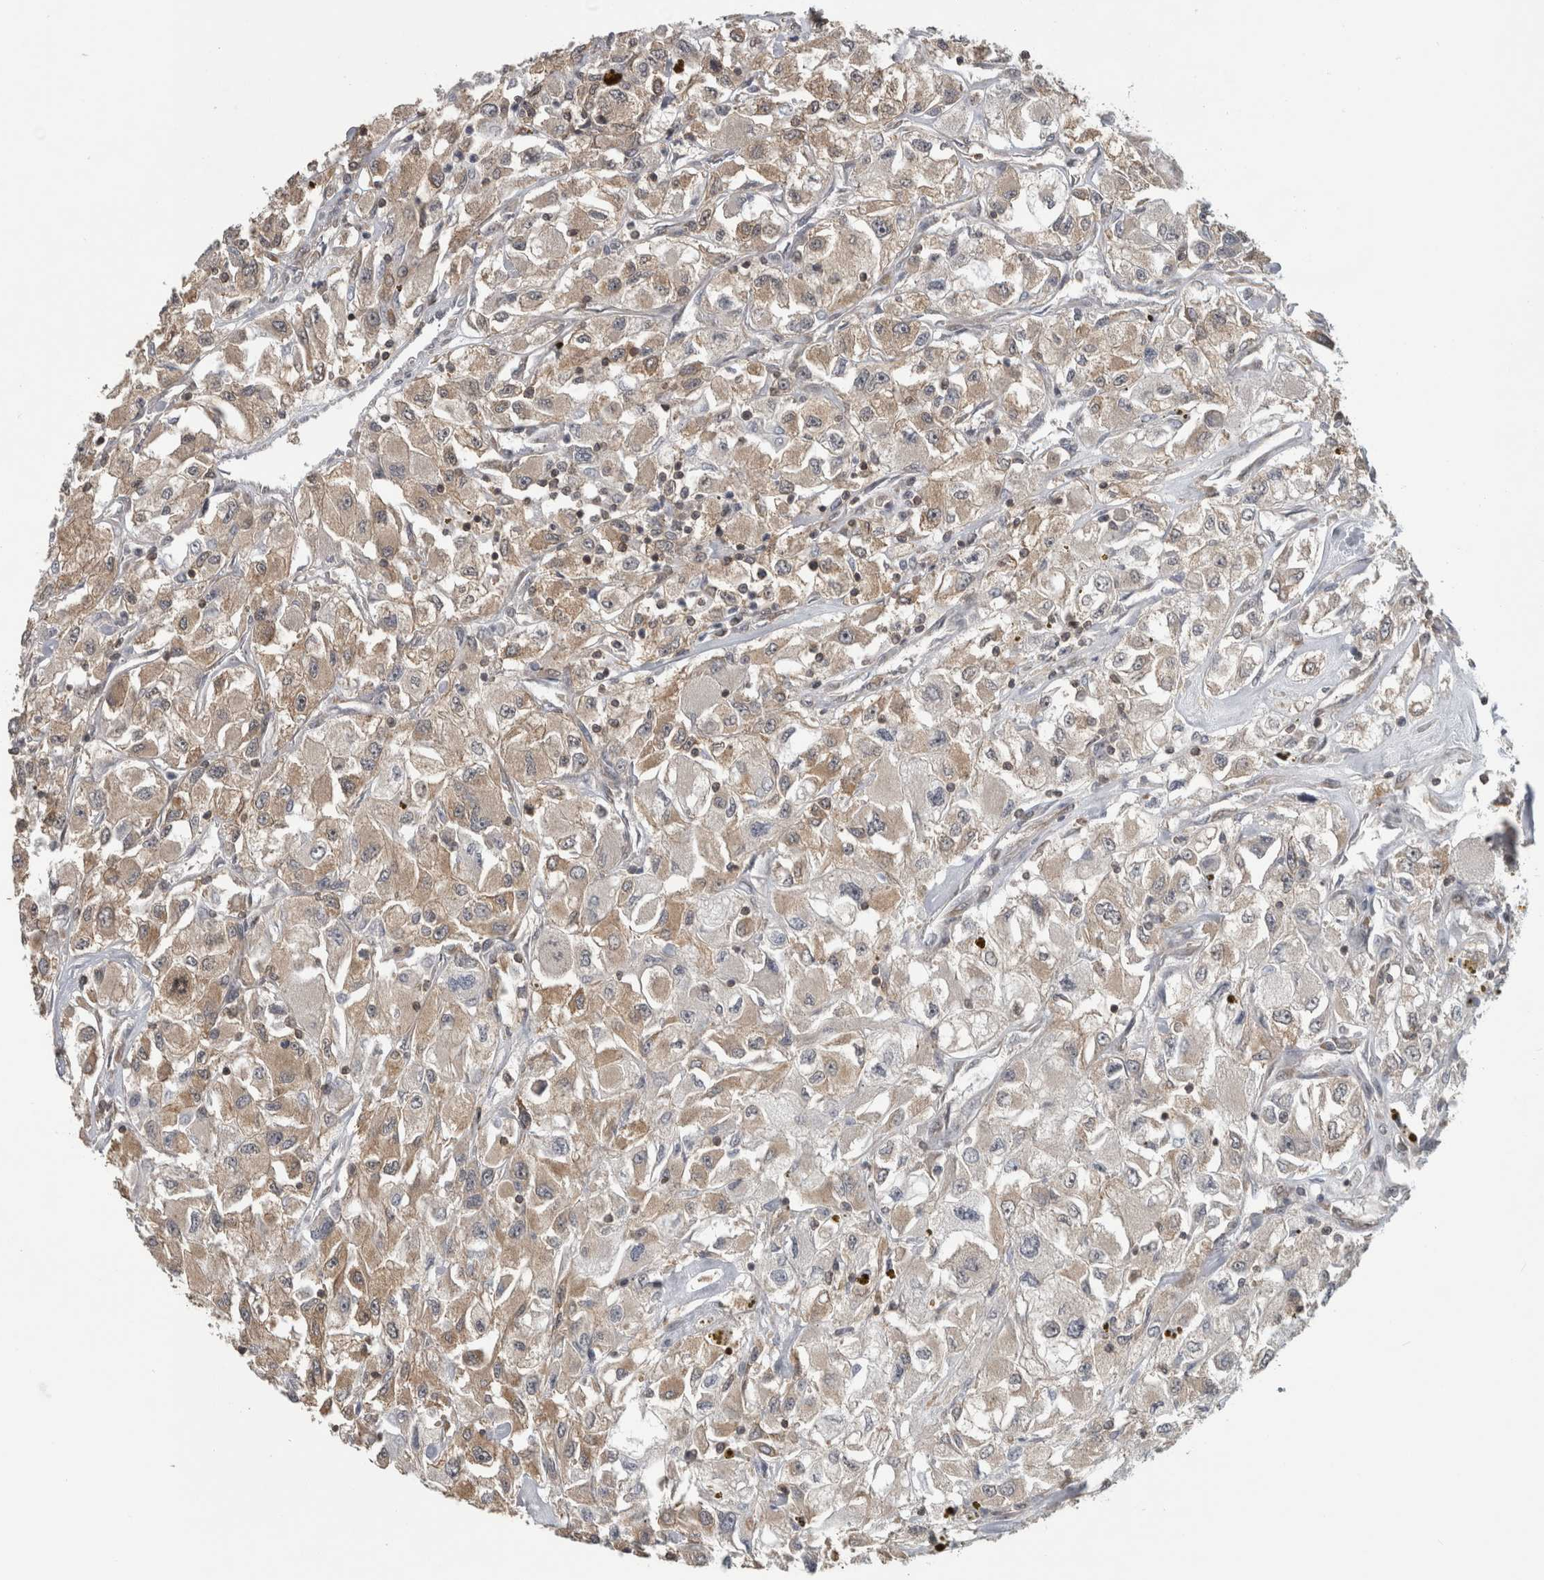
{"staining": {"intensity": "weak", "quantity": "25%-75%", "location": "cytoplasmic/membranous"}, "tissue": "renal cancer", "cell_type": "Tumor cells", "image_type": "cancer", "snomed": [{"axis": "morphology", "description": "Adenocarcinoma, NOS"}, {"axis": "topography", "description": "Kidney"}], "caption": "A low amount of weak cytoplasmic/membranous positivity is identified in about 25%-75% of tumor cells in renal cancer tissue. The staining was performed using DAB (3,3'-diaminobenzidine) to visualize the protein expression in brown, while the nuclei were stained in blue with hematoxylin (Magnification: 20x).", "gene": "ATXN2", "patient": {"sex": "female", "age": 52}}